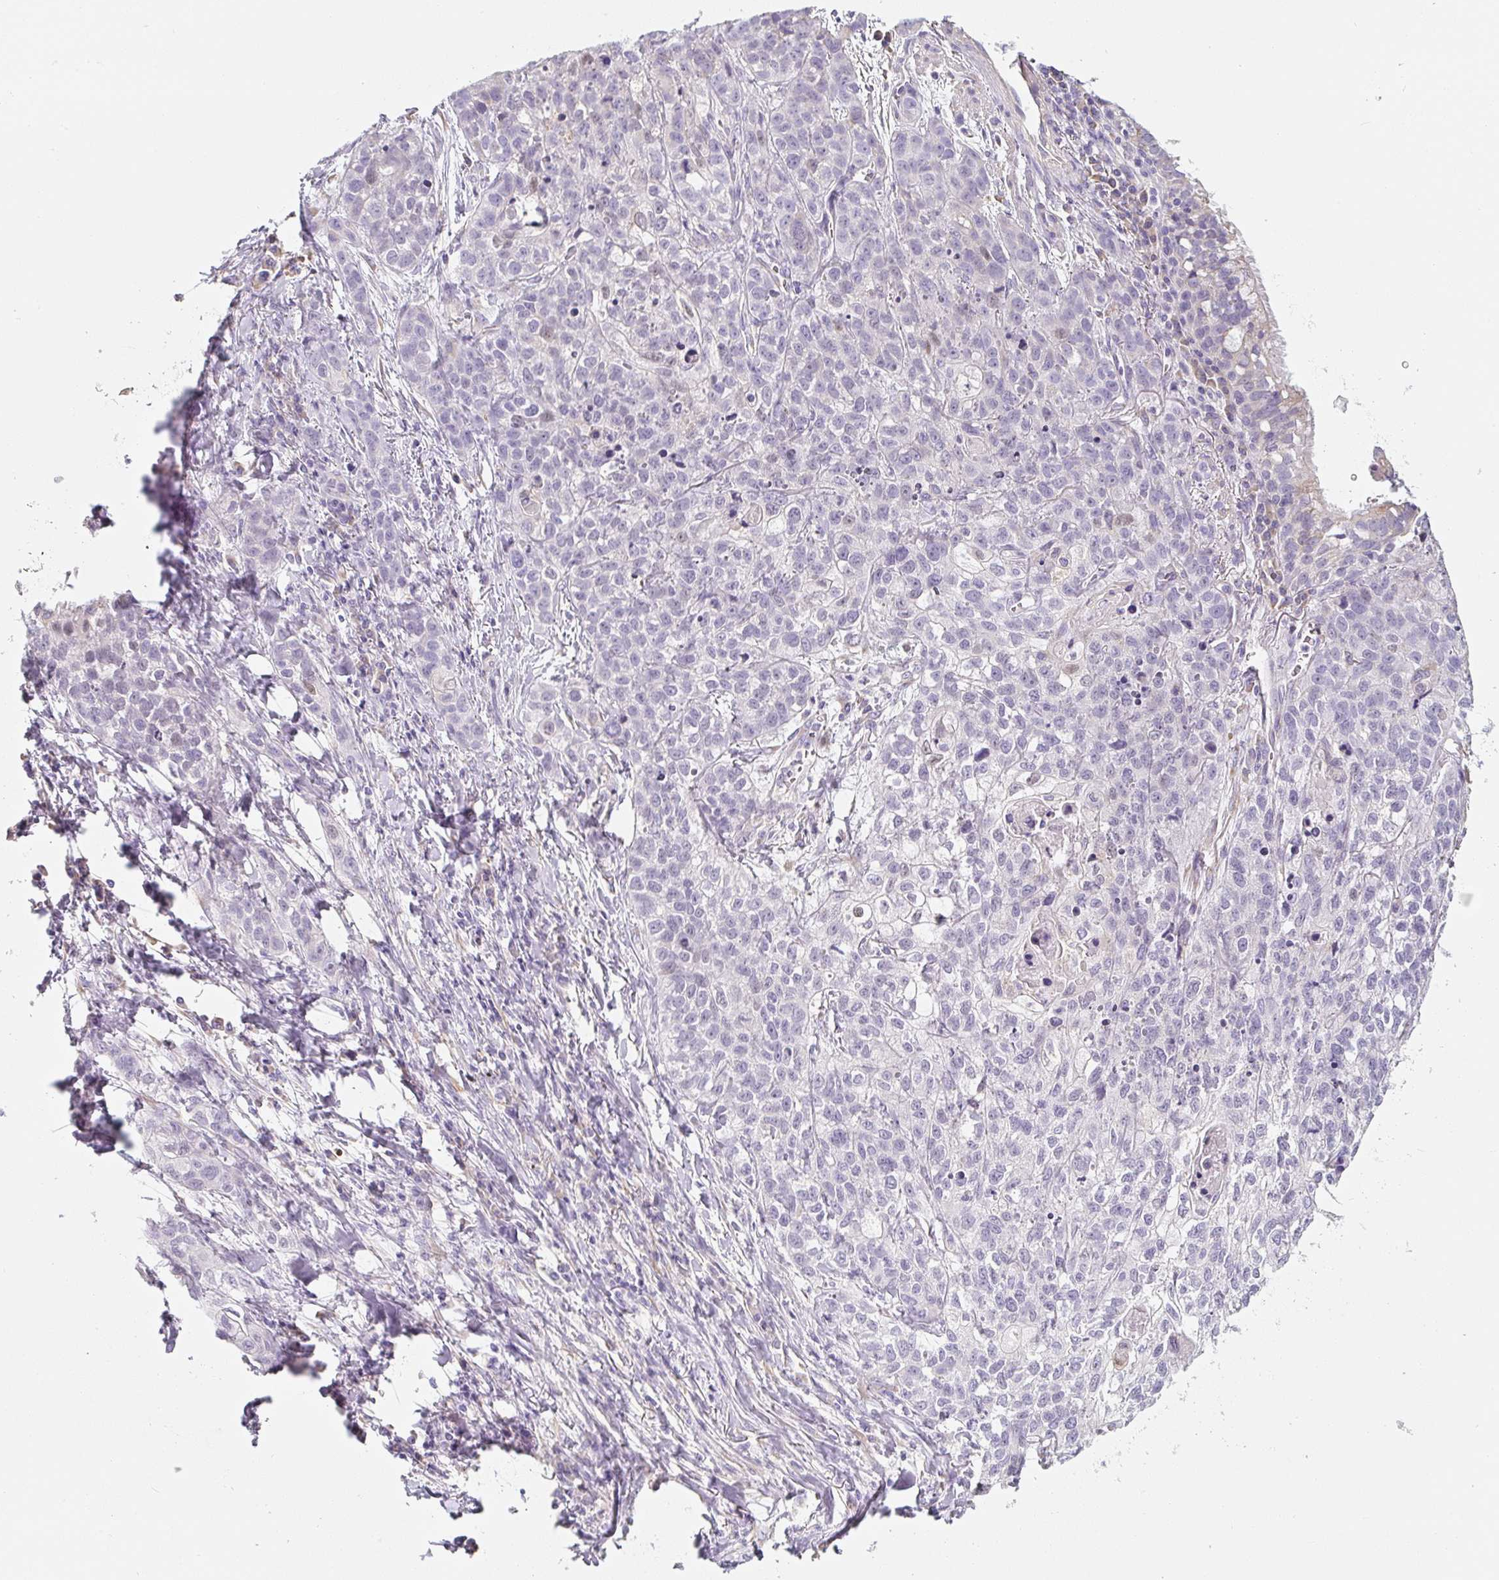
{"staining": {"intensity": "negative", "quantity": "none", "location": "none"}, "tissue": "lung cancer", "cell_type": "Tumor cells", "image_type": "cancer", "snomed": [{"axis": "morphology", "description": "Squamous cell carcinoma, NOS"}, {"axis": "topography", "description": "Lung"}], "caption": "A high-resolution histopathology image shows IHC staining of lung squamous cell carcinoma, which shows no significant staining in tumor cells.", "gene": "PWWP3B", "patient": {"sex": "male", "age": 74}}